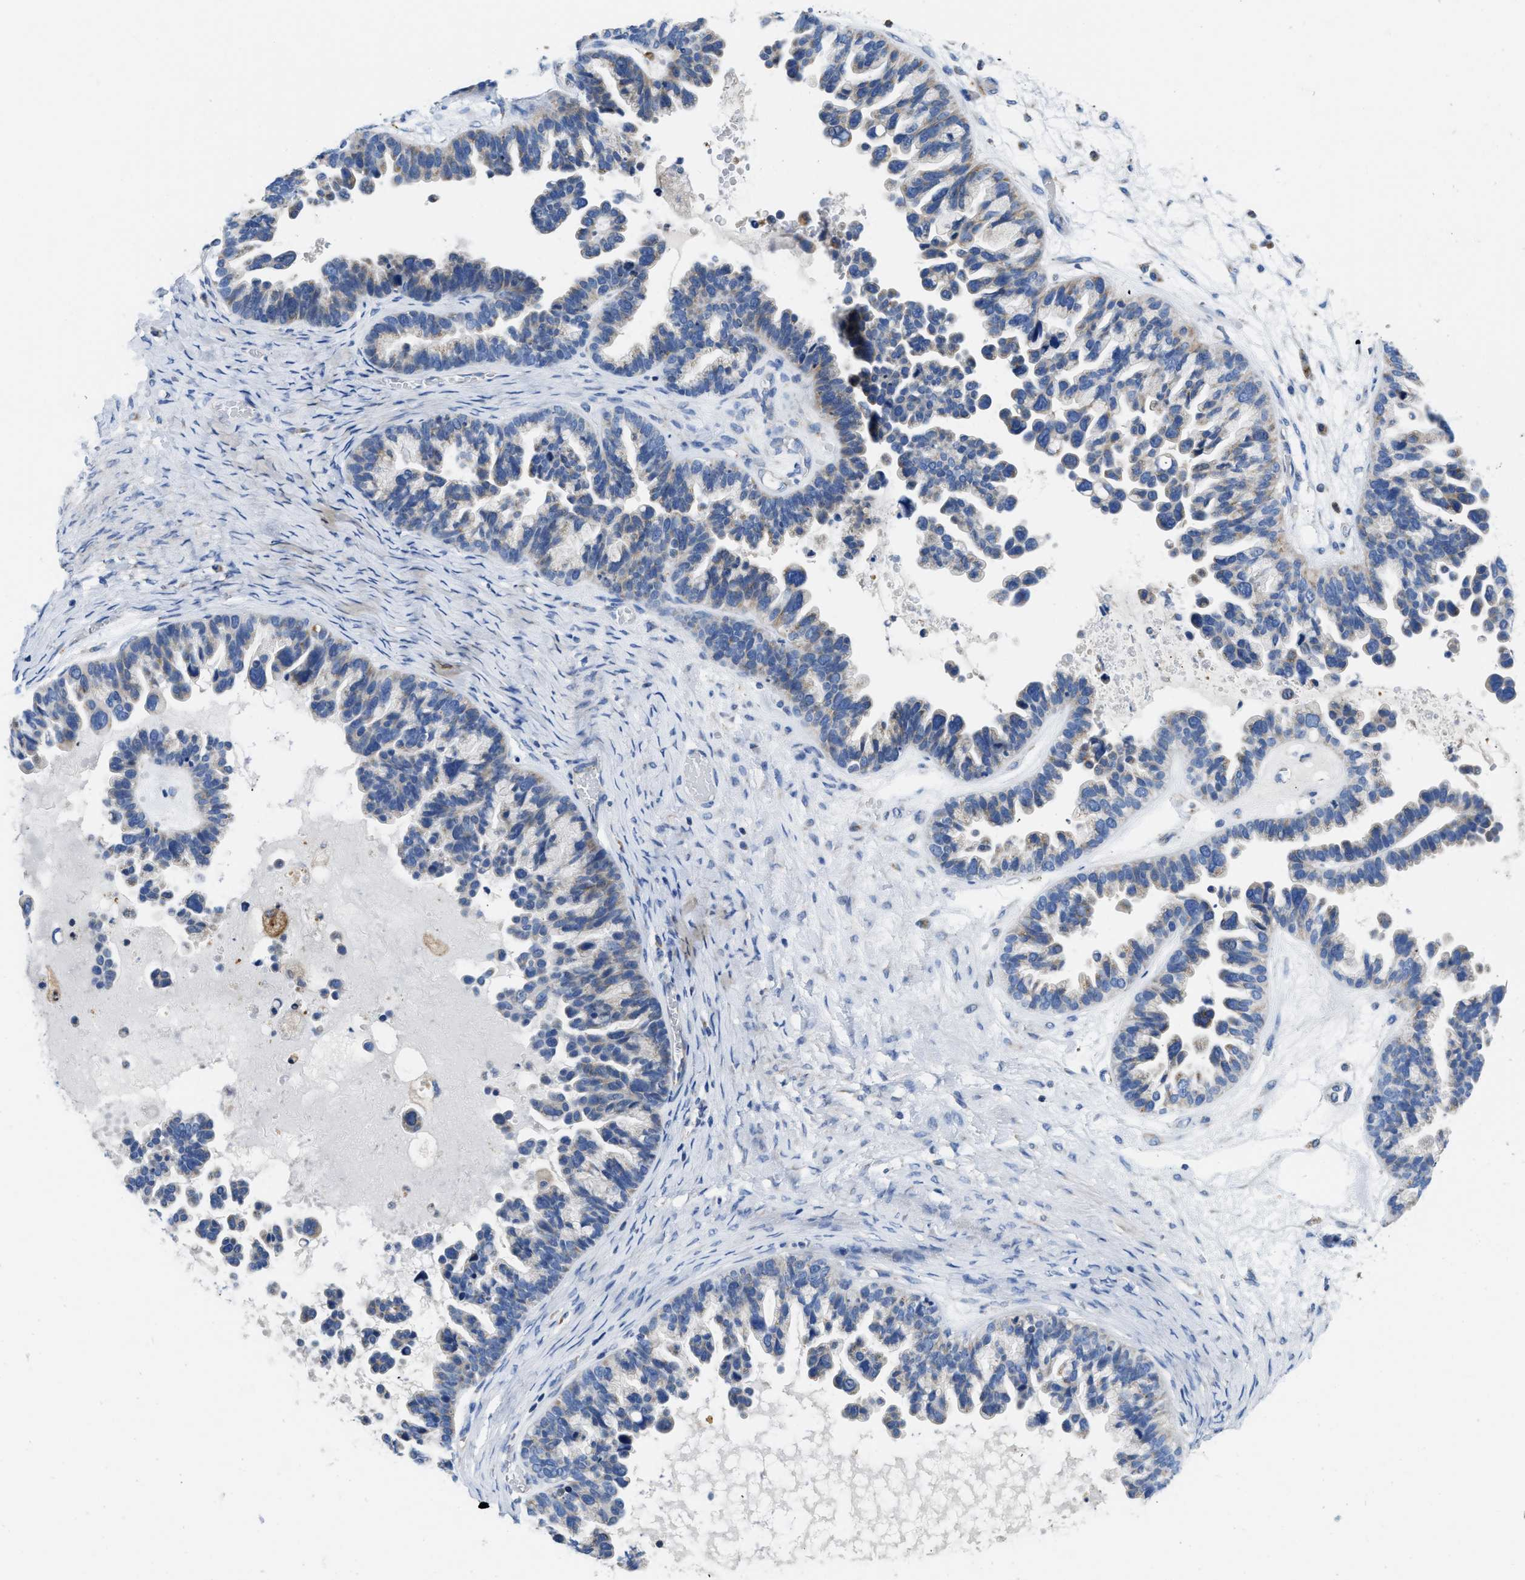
{"staining": {"intensity": "weak", "quantity": "<25%", "location": "cytoplasmic/membranous"}, "tissue": "ovarian cancer", "cell_type": "Tumor cells", "image_type": "cancer", "snomed": [{"axis": "morphology", "description": "Cystadenocarcinoma, serous, NOS"}, {"axis": "topography", "description": "Ovary"}], "caption": "A histopathology image of ovarian cancer (serous cystadenocarcinoma) stained for a protein exhibits no brown staining in tumor cells. Brightfield microscopy of immunohistochemistry stained with DAB (brown) and hematoxylin (blue), captured at high magnification.", "gene": "SLC25A13", "patient": {"sex": "female", "age": 56}}